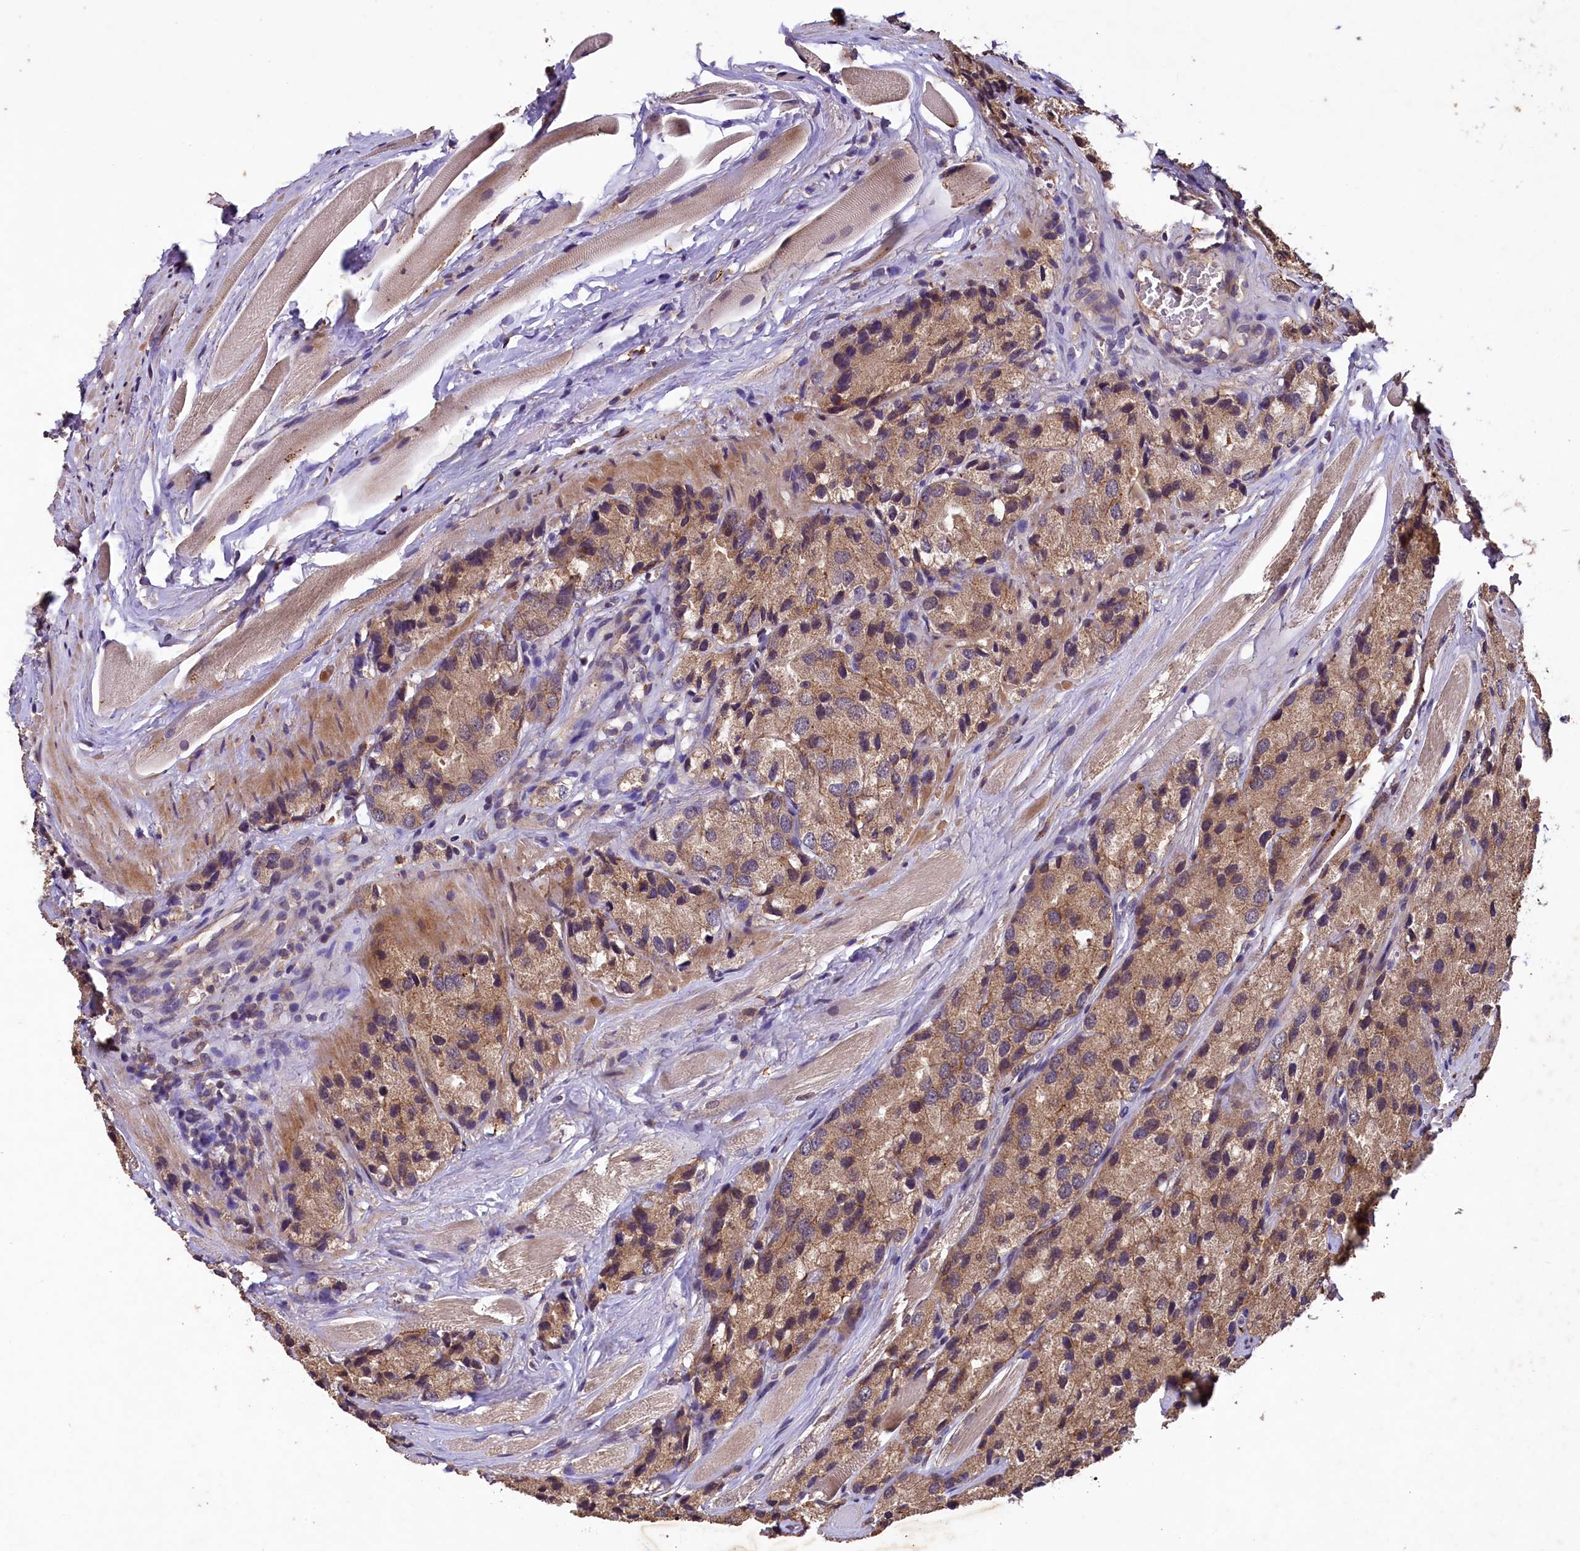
{"staining": {"intensity": "moderate", "quantity": ">75%", "location": "cytoplasmic/membranous"}, "tissue": "prostate cancer", "cell_type": "Tumor cells", "image_type": "cancer", "snomed": [{"axis": "morphology", "description": "Adenocarcinoma, High grade"}, {"axis": "topography", "description": "Prostate"}], "caption": "Prostate cancer (adenocarcinoma (high-grade)) was stained to show a protein in brown. There is medium levels of moderate cytoplasmic/membranous positivity in approximately >75% of tumor cells.", "gene": "PLXNB1", "patient": {"sex": "male", "age": 66}}